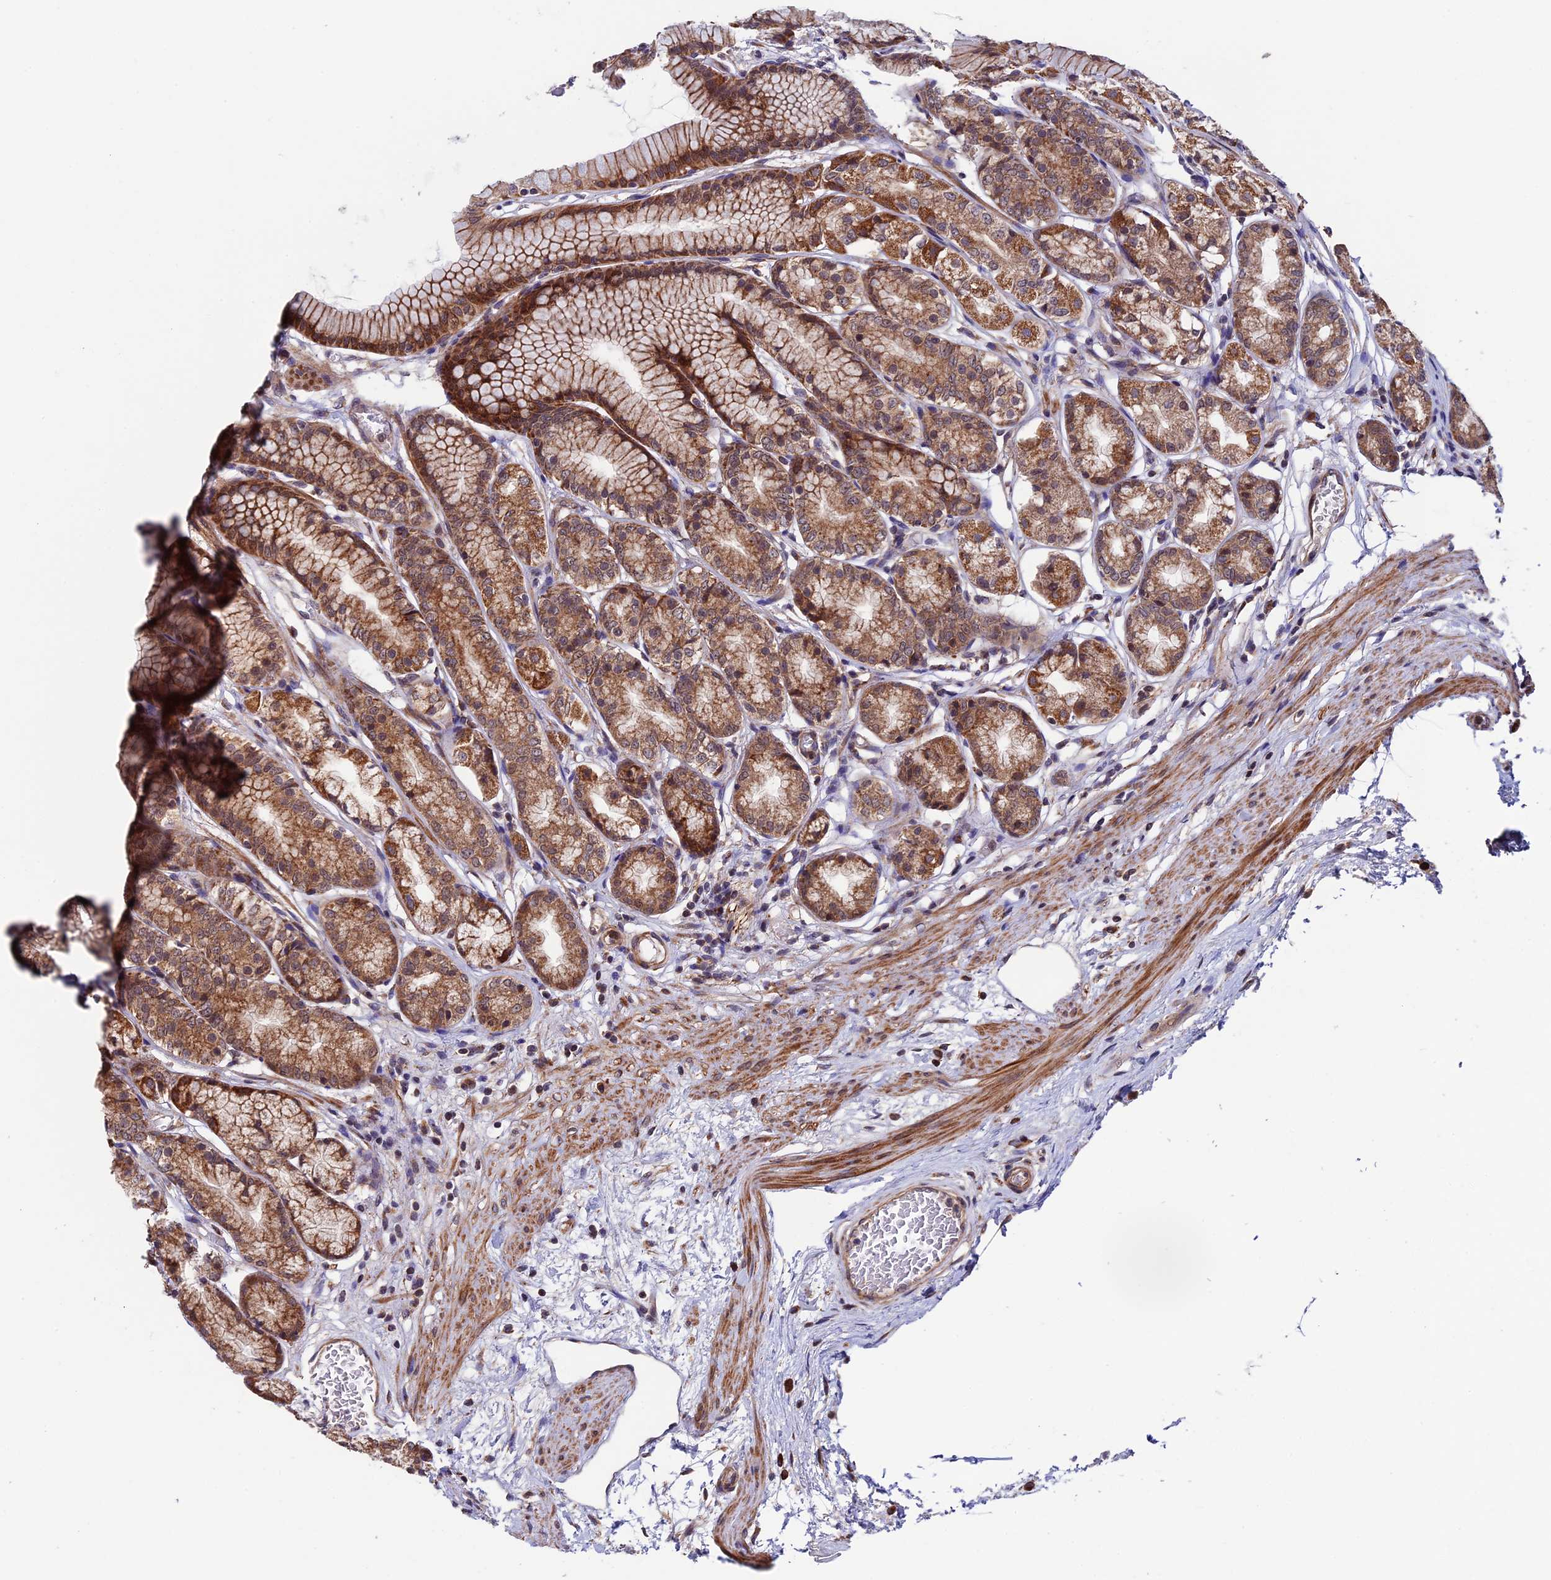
{"staining": {"intensity": "strong", "quantity": ">75%", "location": "cytoplasmic/membranous"}, "tissue": "stomach", "cell_type": "Glandular cells", "image_type": "normal", "snomed": [{"axis": "morphology", "description": "Normal tissue, NOS"}, {"axis": "morphology", "description": "Adenocarcinoma, NOS"}, {"axis": "morphology", "description": "Adenocarcinoma, High grade"}, {"axis": "topography", "description": "Stomach, upper"}, {"axis": "topography", "description": "Stomach"}], "caption": "A brown stain shows strong cytoplasmic/membranous positivity of a protein in glandular cells of unremarkable stomach. (Brightfield microscopy of DAB IHC at high magnification).", "gene": "RNF17", "patient": {"sex": "female", "age": 65}}